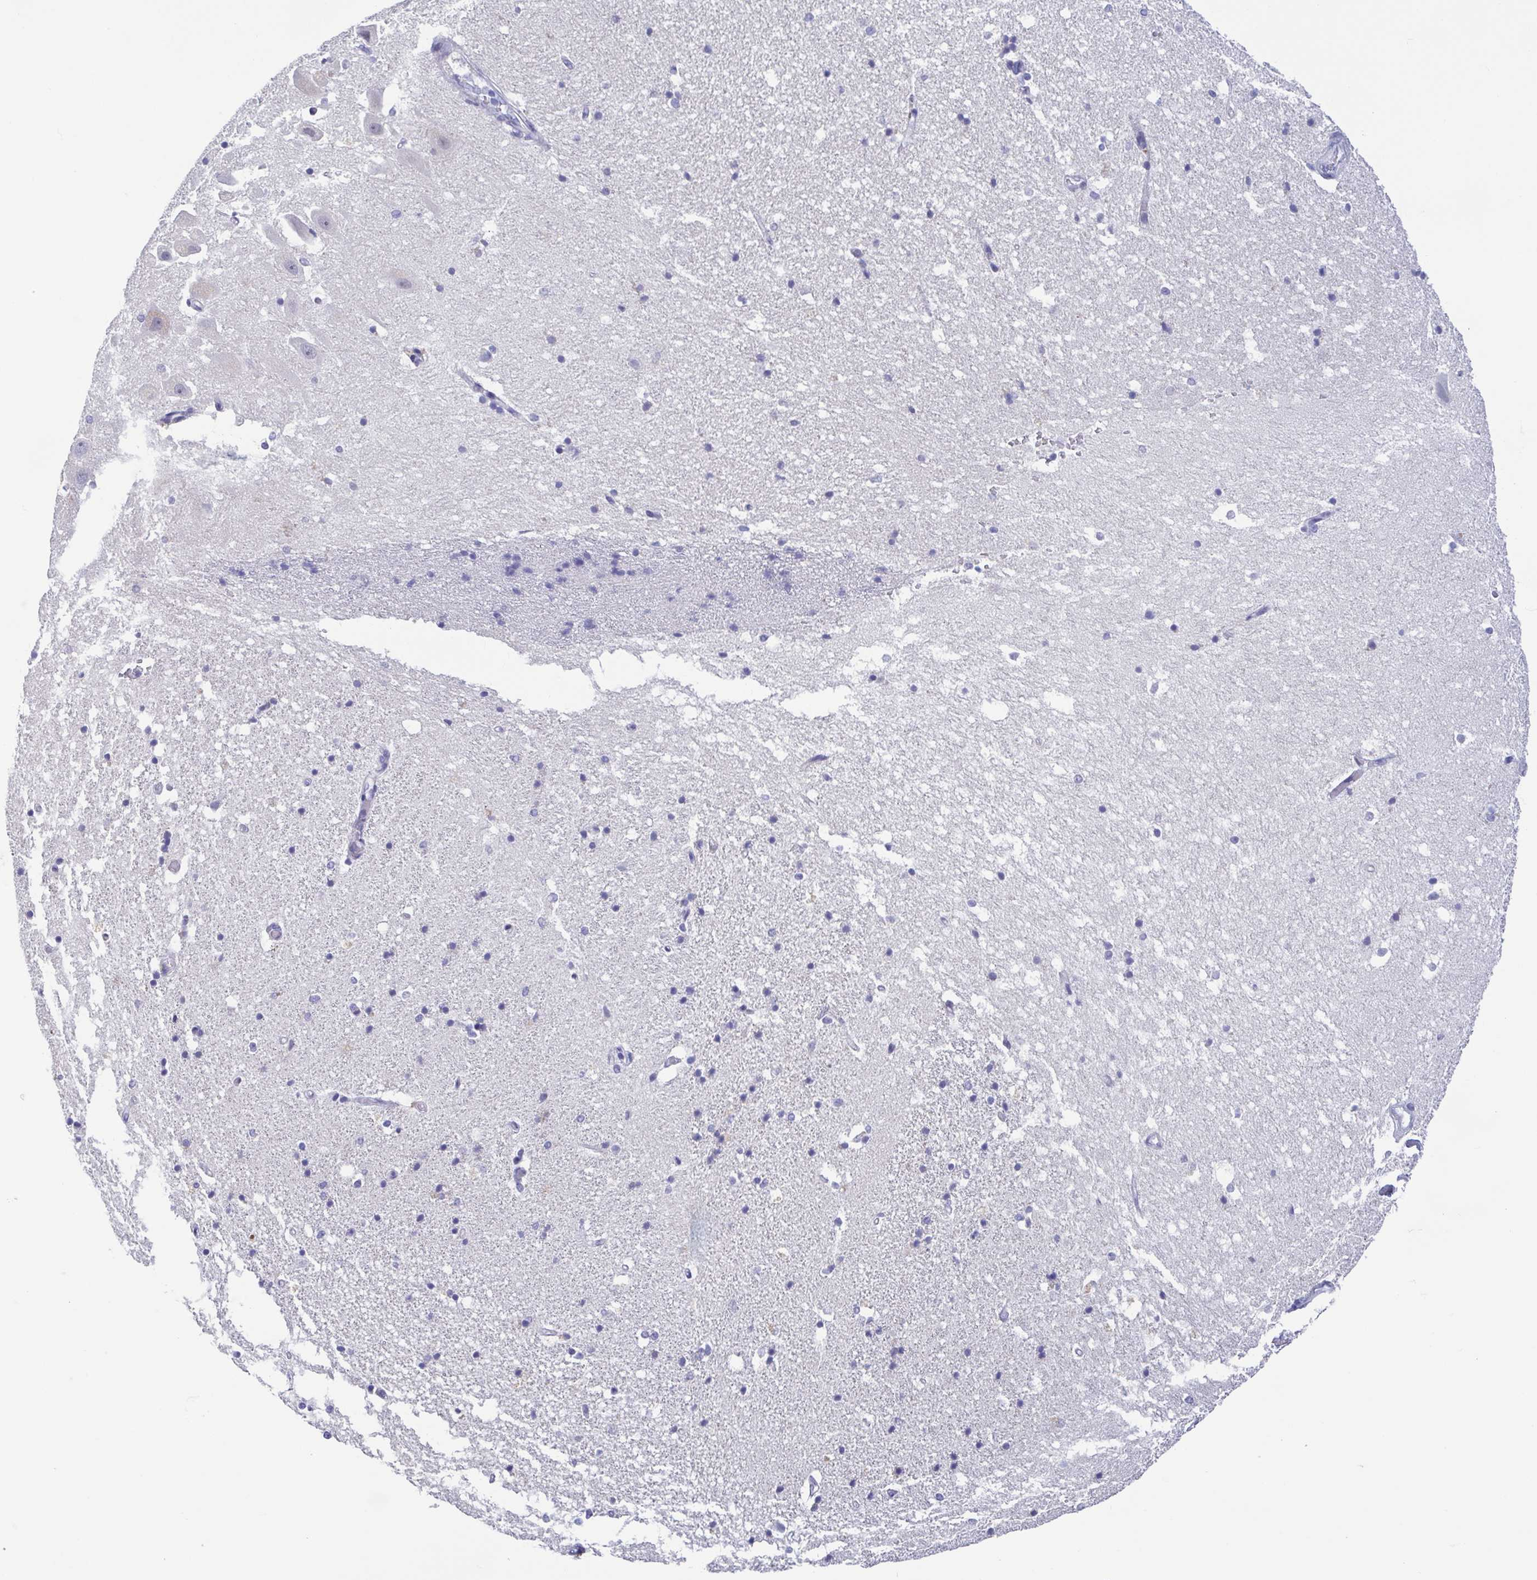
{"staining": {"intensity": "negative", "quantity": "none", "location": "none"}, "tissue": "hippocampus", "cell_type": "Glial cells", "image_type": "normal", "snomed": [{"axis": "morphology", "description": "Normal tissue, NOS"}, {"axis": "topography", "description": "Hippocampus"}], "caption": "Glial cells show no significant expression in unremarkable hippocampus. Nuclei are stained in blue.", "gene": "PERM1", "patient": {"sex": "male", "age": 63}}